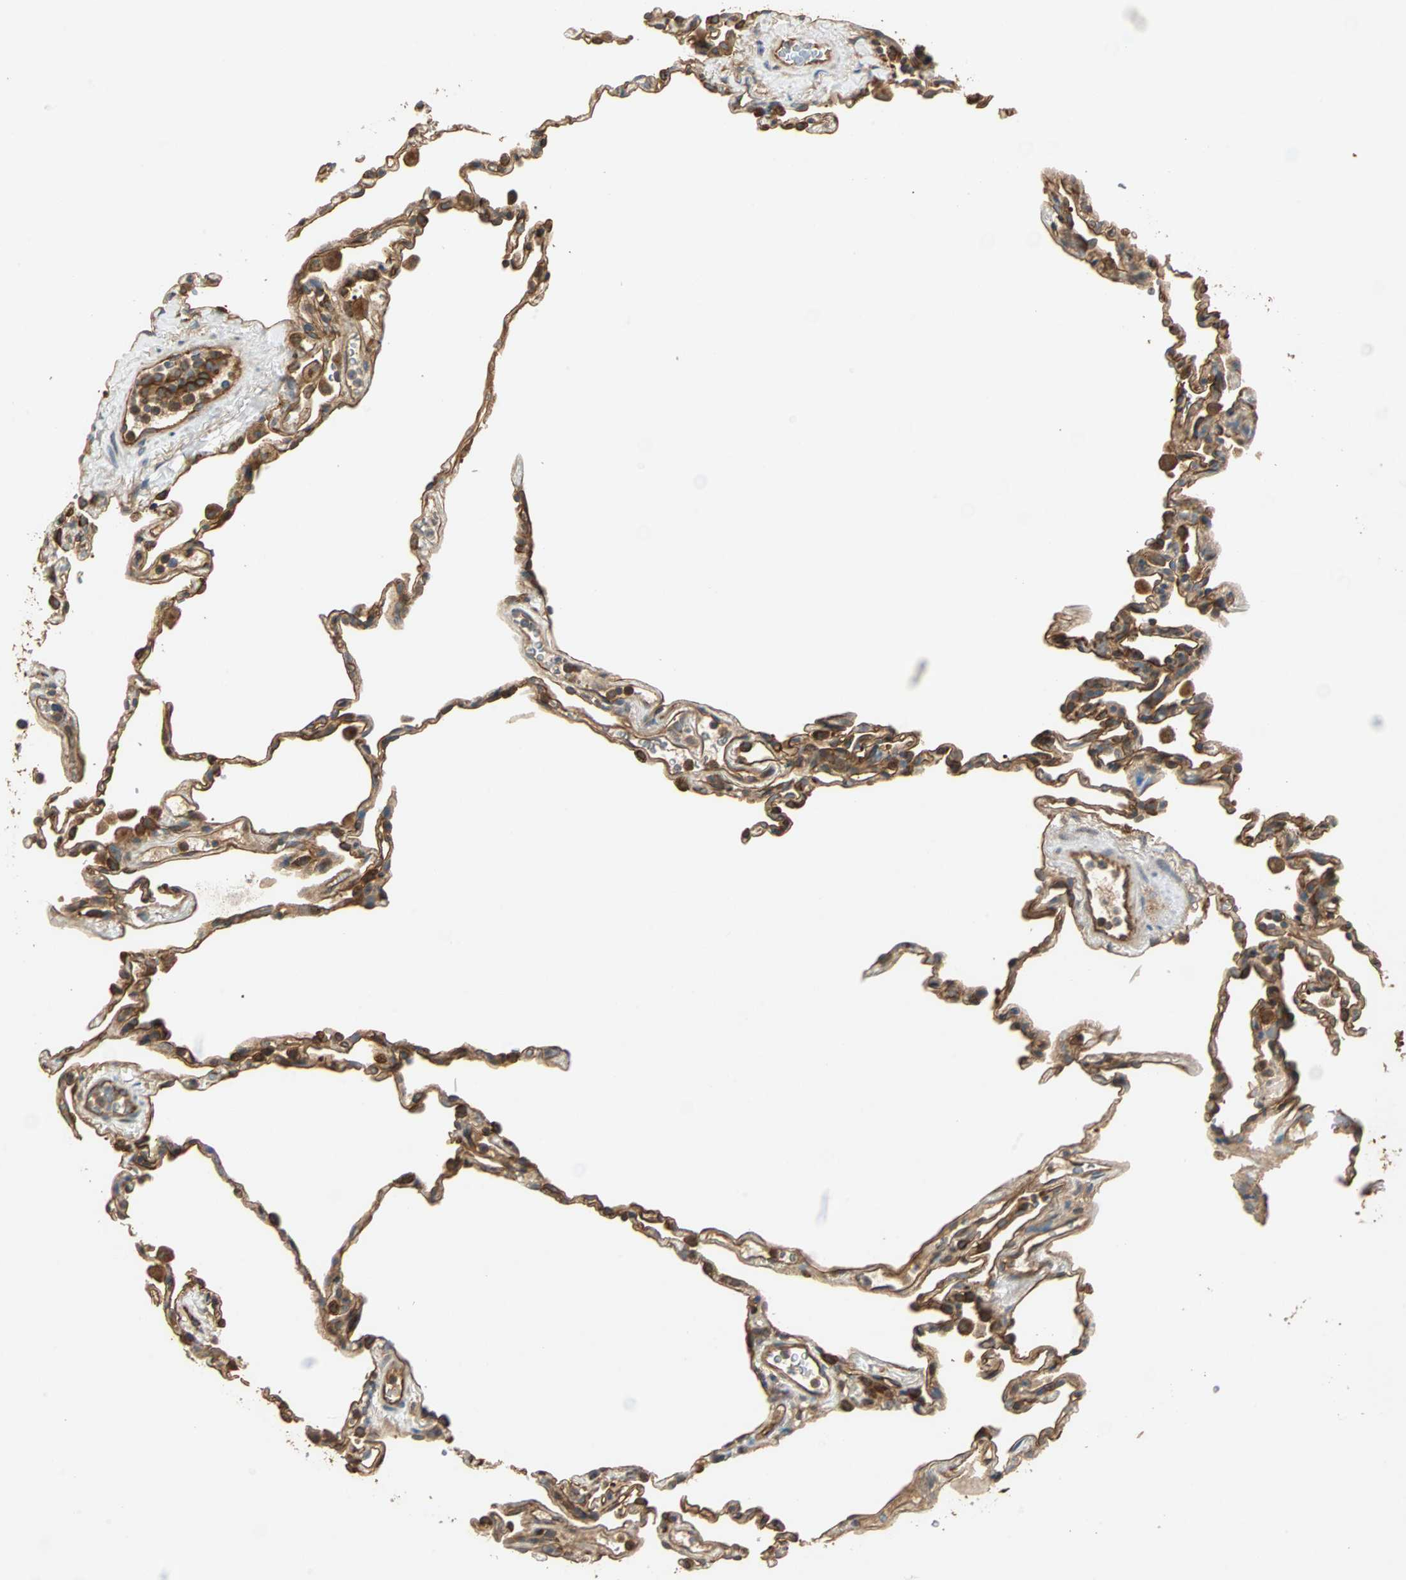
{"staining": {"intensity": "moderate", "quantity": ">75%", "location": "cytoplasmic/membranous"}, "tissue": "lung", "cell_type": "Alveolar cells", "image_type": "normal", "snomed": [{"axis": "morphology", "description": "Normal tissue, NOS"}, {"axis": "topography", "description": "Lung"}], "caption": "Immunohistochemical staining of benign human lung exhibits >75% levels of moderate cytoplasmic/membranous protein positivity in about >75% of alveolar cells. (Stains: DAB (3,3'-diaminobenzidine) in brown, nuclei in blue, Microscopy: brightfield microscopy at high magnification).", "gene": "GALK1", "patient": {"sex": "male", "age": 59}}